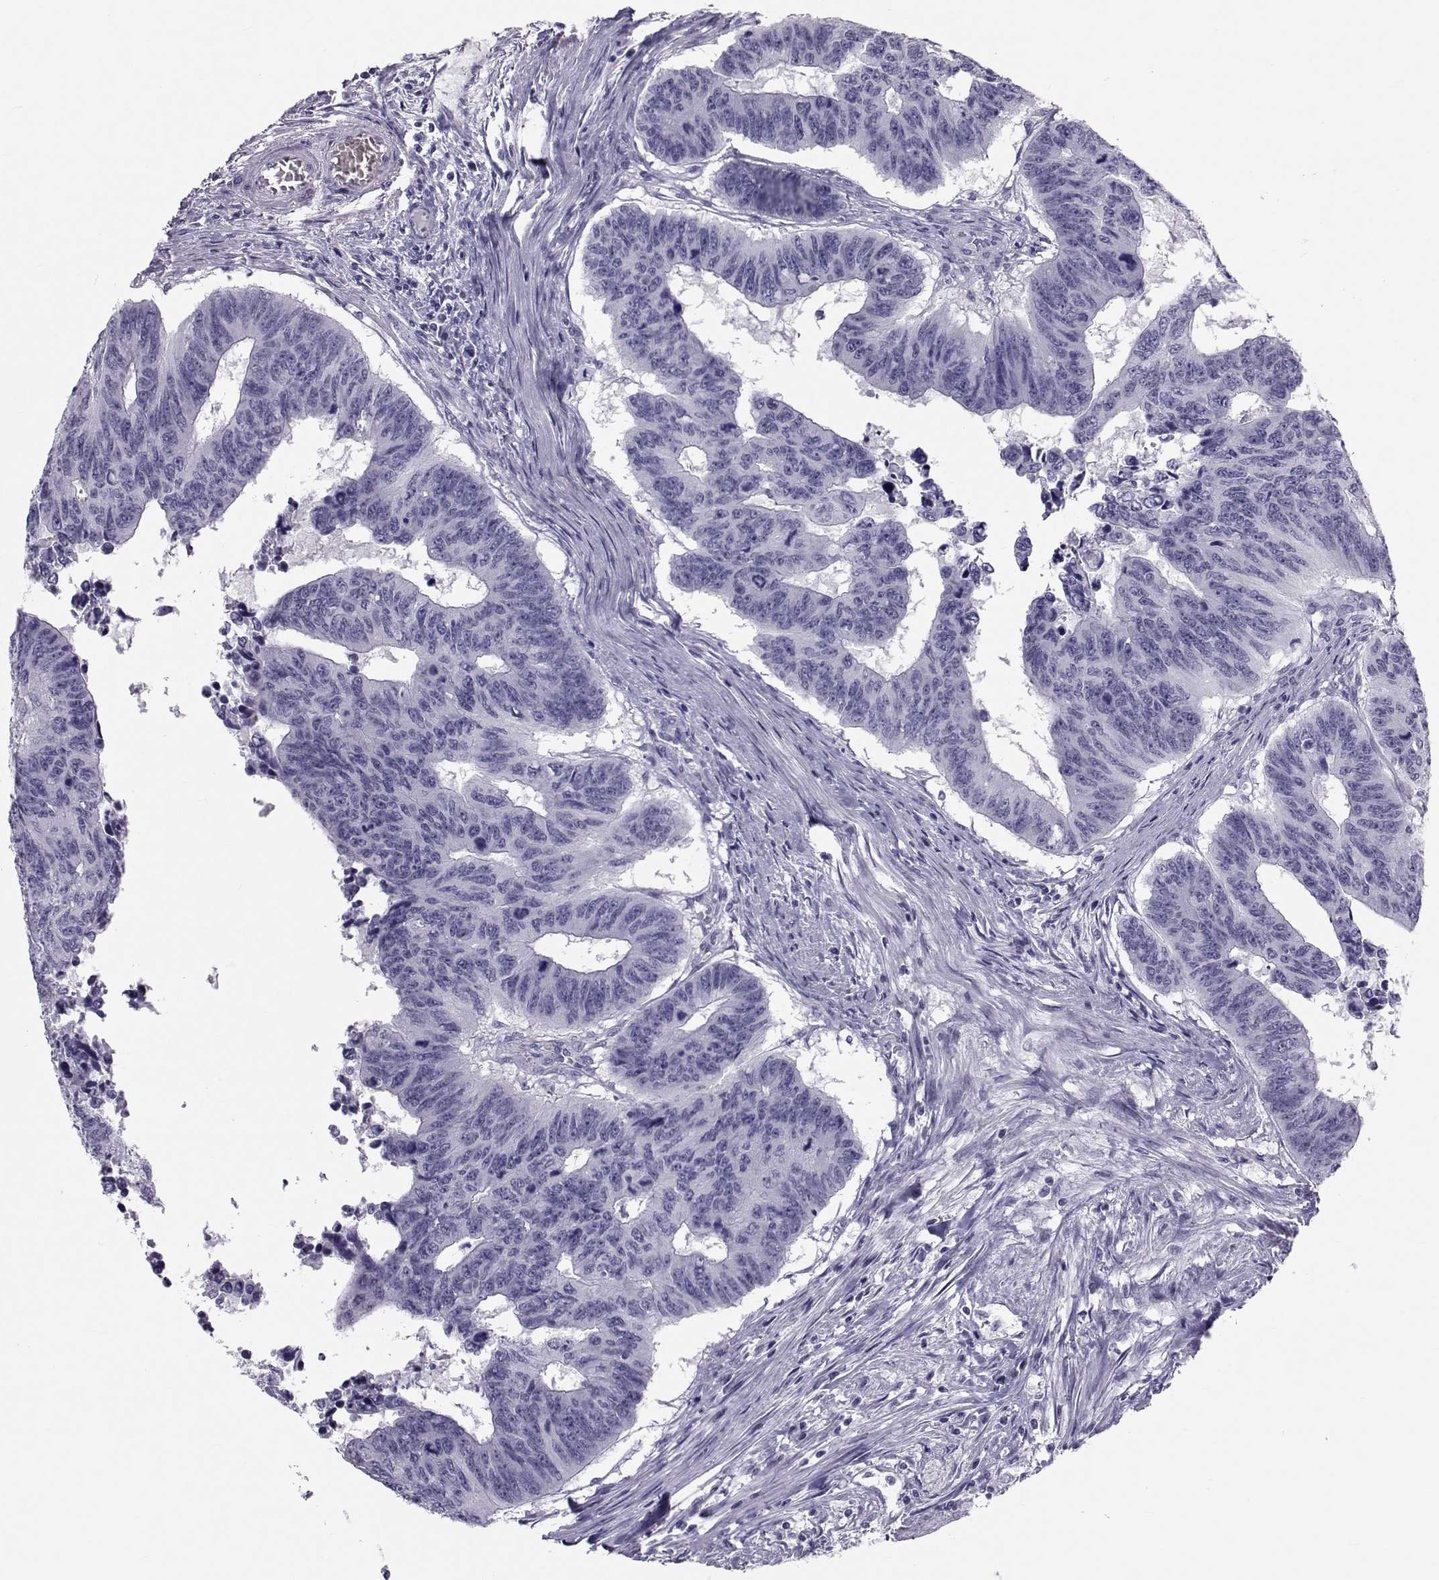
{"staining": {"intensity": "negative", "quantity": "none", "location": "none"}, "tissue": "colorectal cancer", "cell_type": "Tumor cells", "image_type": "cancer", "snomed": [{"axis": "morphology", "description": "Adenocarcinoma, NOS"}, {"axis": "topography", "description": "Rectum"}], "caption": "An image of colorectal cancer (adenocarcinoma) stained for a protein exhibits no brown staining in tumor cells.", "gene": "GARIN3", "patient": {"sex": "female", "age": 85}}